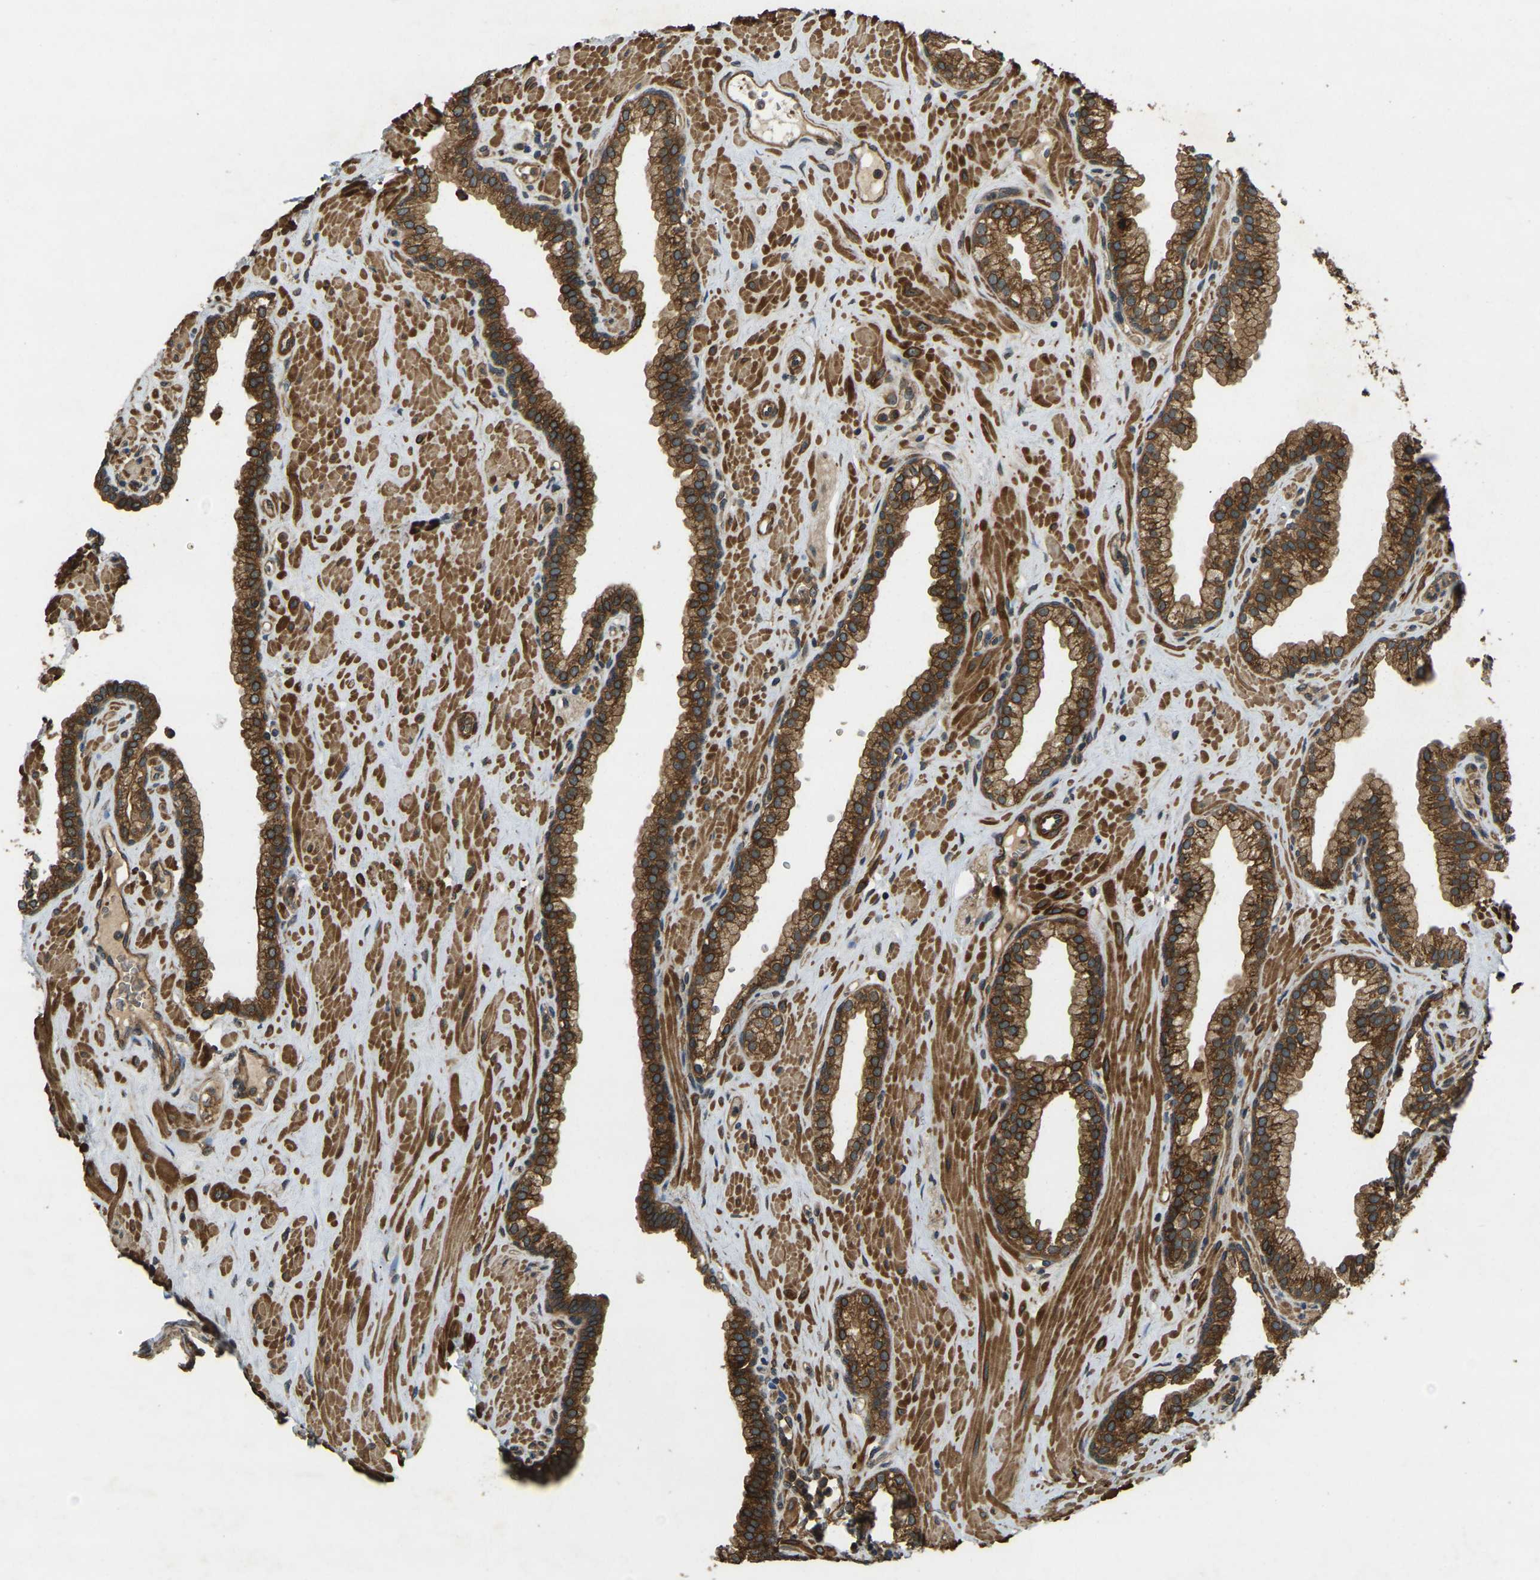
{"staining": {"intensity": "strong", "quantity": ">75%", "location": "cytoplasmic/membranous"}, "tissue": "prostate", "cell_type": "Glandular cells", "image_type": "normal", "snomed": [{"axis": "morphology", "description": "Normal tissue, NOS"}, {"axis": "morphology", "description": "Urothelial carcinoma, Low grade"}, {"axis": "topography", "description": "Urinary bladder"}, {"axis": "topography", "description": "Prostate"}], "caption": "IHC micrograph of normal prostate: human prostate stained using immunohistochemistry (IHC) displays high levels of strong protein expression localized specifically in the cytoplasmic/membranous of glandular cells, appearing as a cytoplasmic/membranous brown color.", "gene": "ERGIC1", "patient": {"sex": "male", "age": 60}}